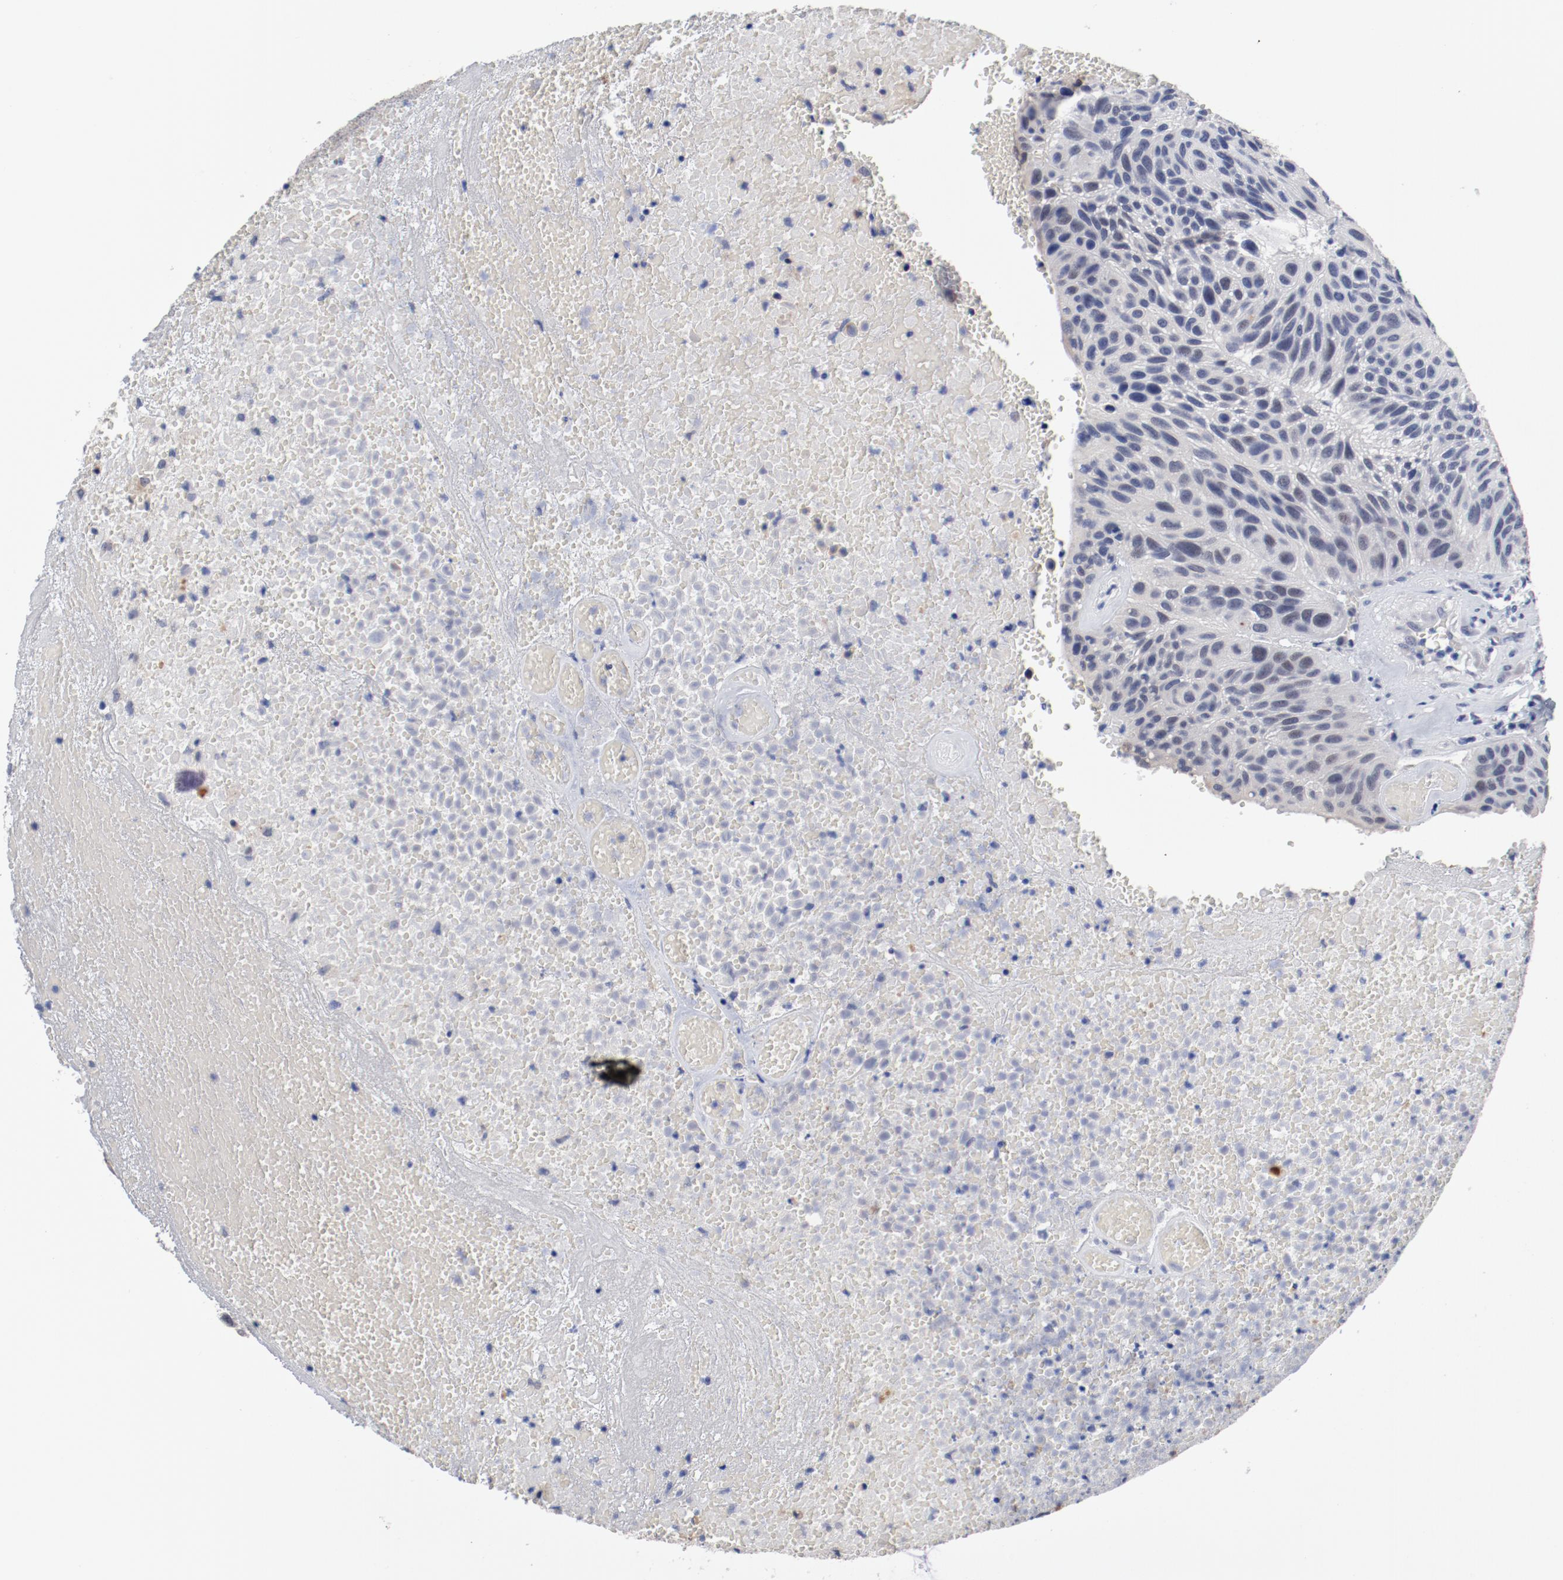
{"staining": {"intensity": "weak", "quantity": "<25%", "location": "nuclear"}, "tissue": "urothelial cancer", "cell_type": "Tumor cells", "image_type": "cancer", "snomed": [{"axis": "morphology", "description": "Urothelial carcinoma, High grade"}, {"axis": "topography", "description": "Urinary bladder"}], "caption": "High magnification brightfield microscopy of urothelial cancer stained with DAB (brown) and counterstained with hematoxylin (blue): tumor cells show no significant staining.", "gene": "ANKLE2", "patient": {"sex": "male", "age": 66}}